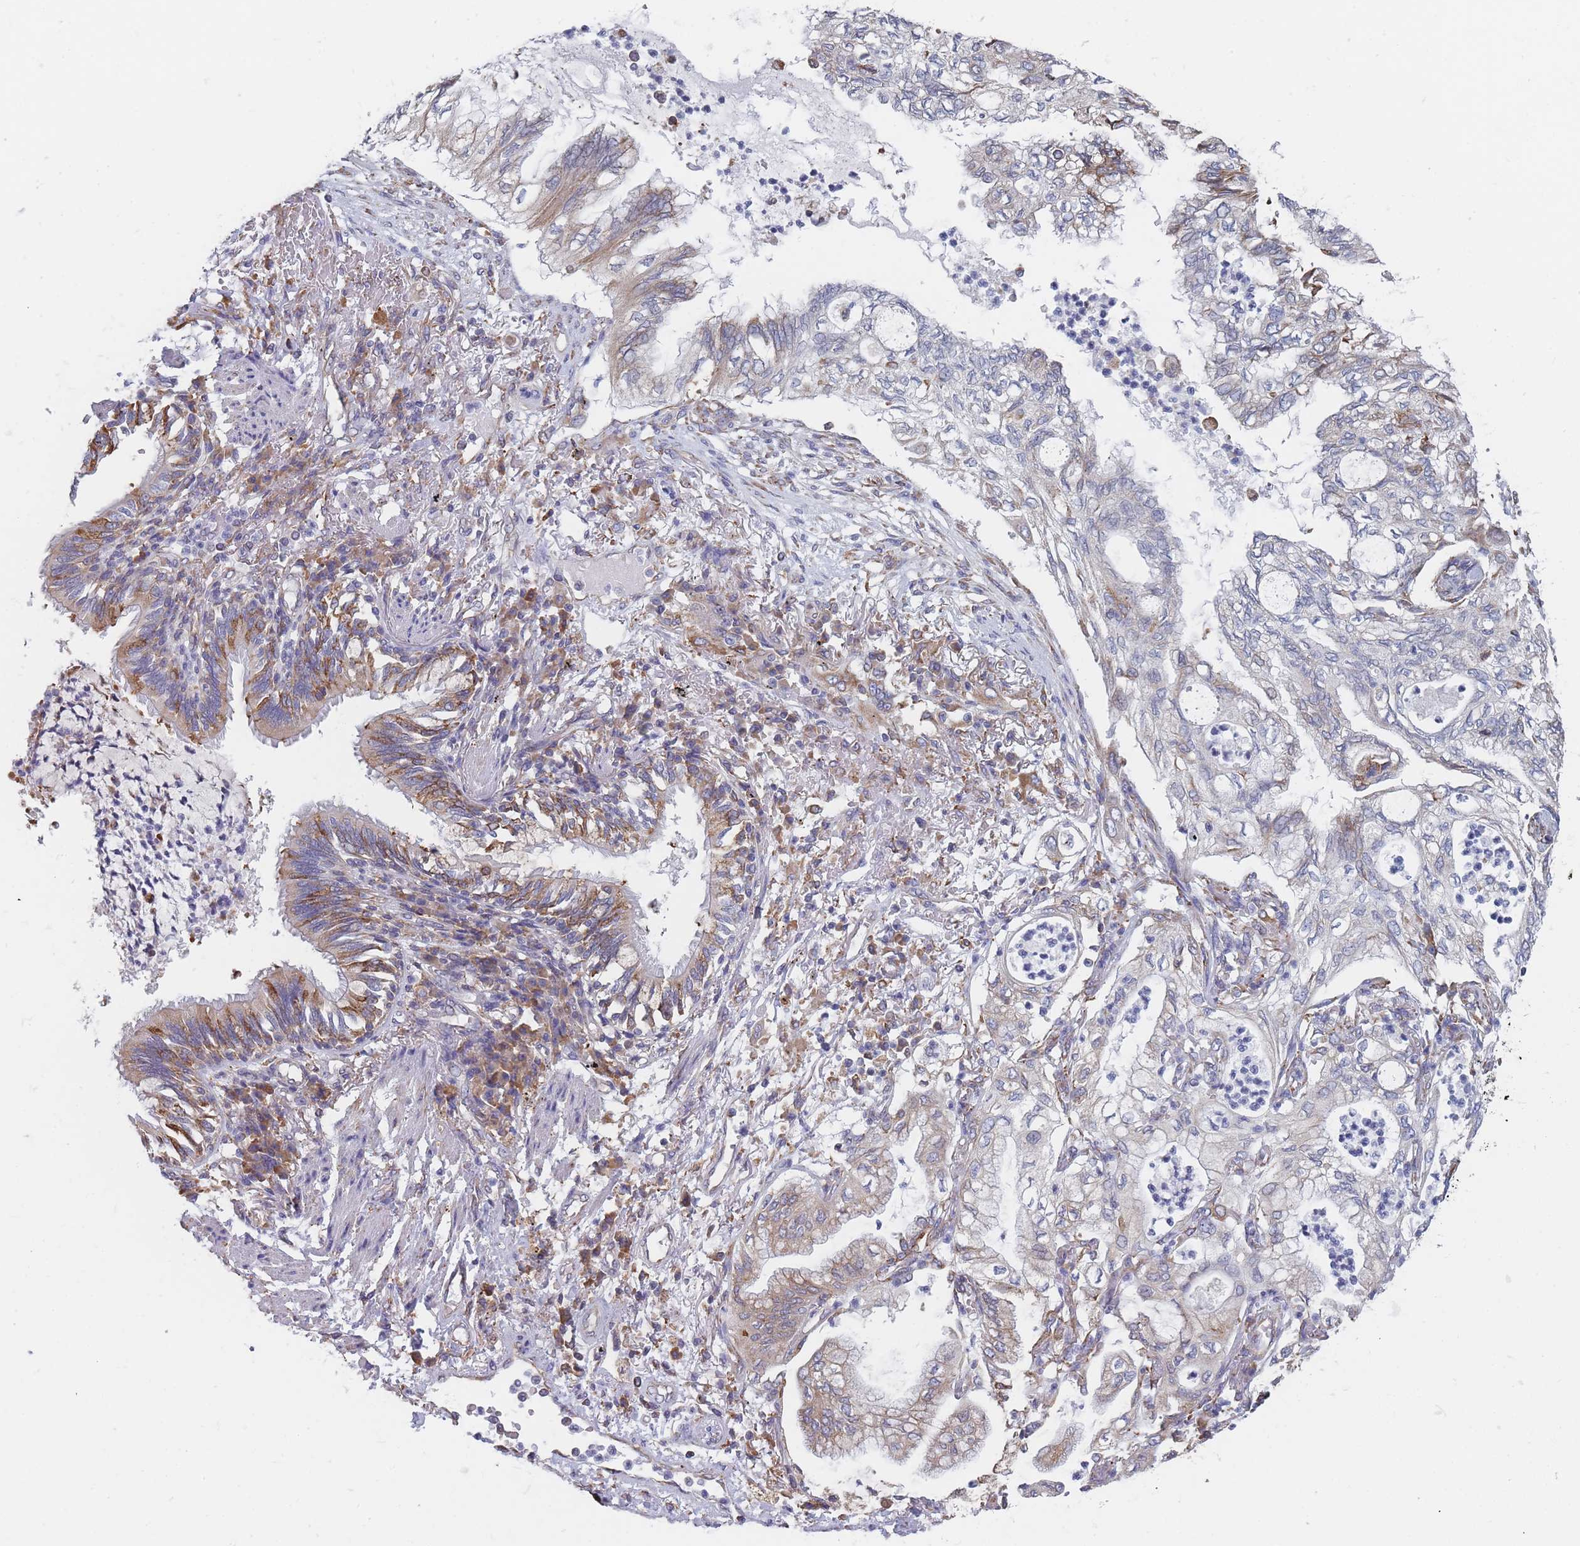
{"staining": {"intensity": "weak", "quantity": "25%-75%", "location": "cytoplasmic/membranous"}, "tissue": "lung cancer", "cell_type": "Tumor cells", "image_type": "cancer", "snomed": [{"axis": "morphology", "description": "Adenocarcinoma, NOS"}, {"axis": "topography", "description": "Lung"}], "caption": "Protein analysis of lung cancer (adenocarcinoma) tissue exhibits weak cytoplasmic/membranous positivity in about 25%-75% of tumor cells.", "gene": "OR7C2", "patient": {"sex": "female", "age": 70}}